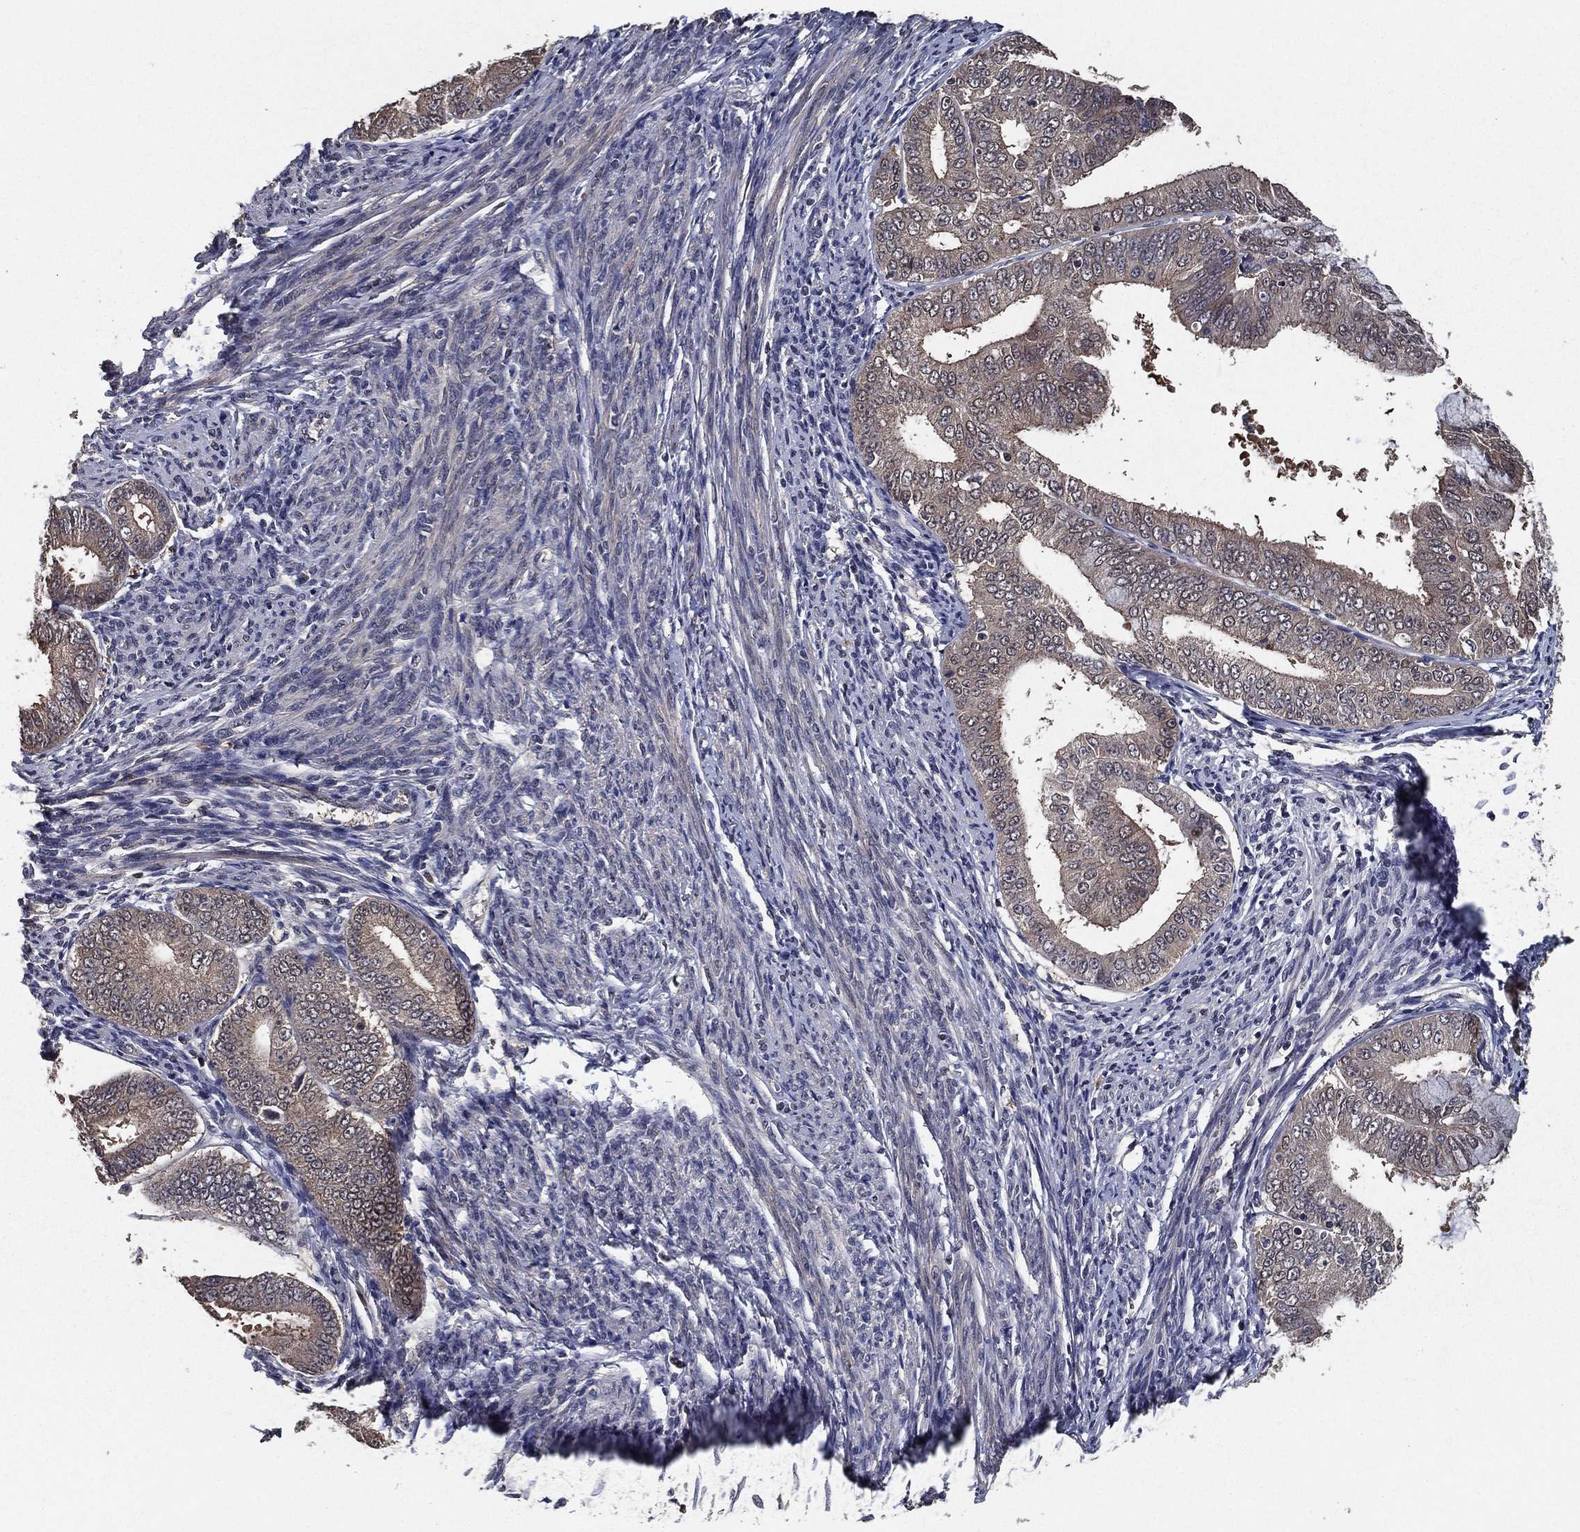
{"staining": {"intensity": "weak", "quantity": "25%-75%", "location": "cytoplasmic/membranous"}, "tissue": "endometrial cancer", "cell_type": "Tumor cells", "image_type": "cancer", "snomed": [{"axis": "morphology", "description": "Adenocarcinoma, NOS"}, {"axis": "topography", "description": "Endometrium"}], "caption": "Immunohistochemistry (IHC) of adenocarcinoma (endometrial) exhibits low levels of weak cytoplasmic/membranous staining in approximately 25%-75% of tumor cells.", "gene": "PCNT", "patient": {"sex": "female", "age": 63}}